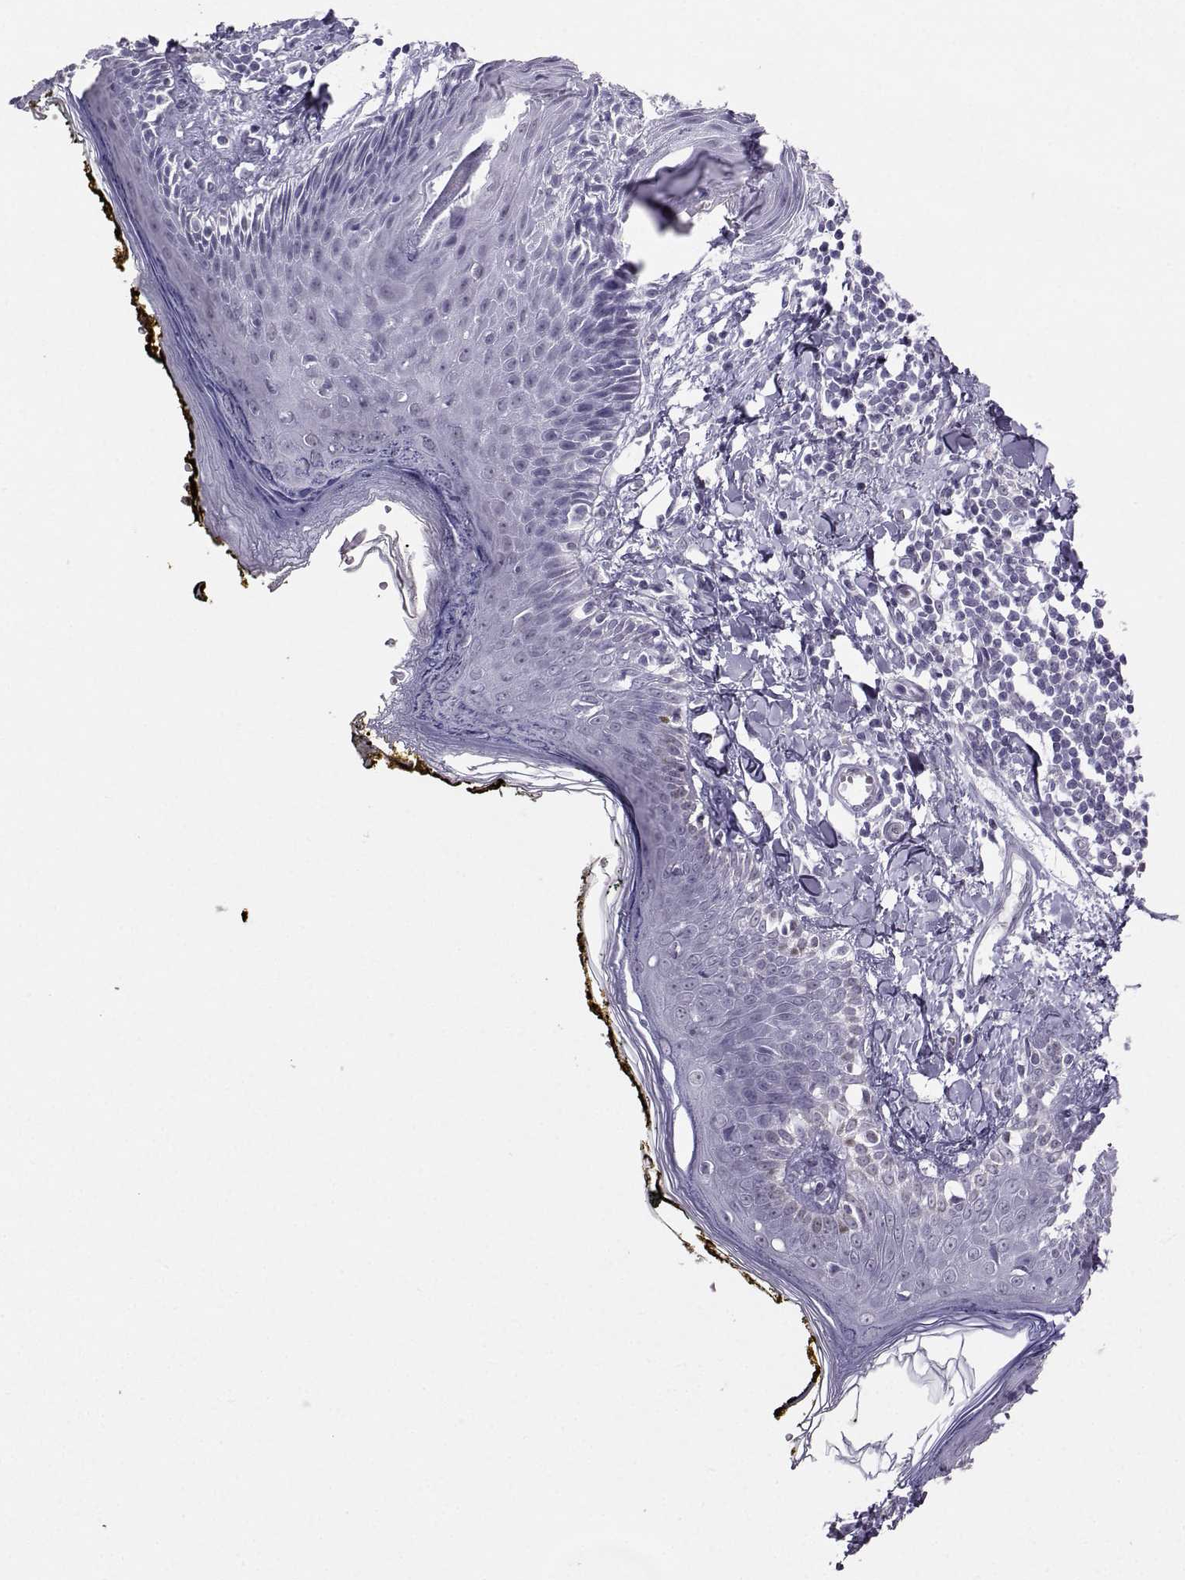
{"staining": {"intensity": "negative", "quantity": "none", "location": "none"}, "tissue": "skin", "cell_type": "Fibroblasts", "image_type": "normal", "snomed": [{"axis": "morphology", "description": "Normal tissue, NOS"}, {"axis": "topography", "description": "Skin"}], "caption": "This is an immunohistochemistry micrograph of unremarkable human skin. There is no staining in fibroblasts.", "gene": "TEDC2", "patient": {"sex": "male", "age": 76}}